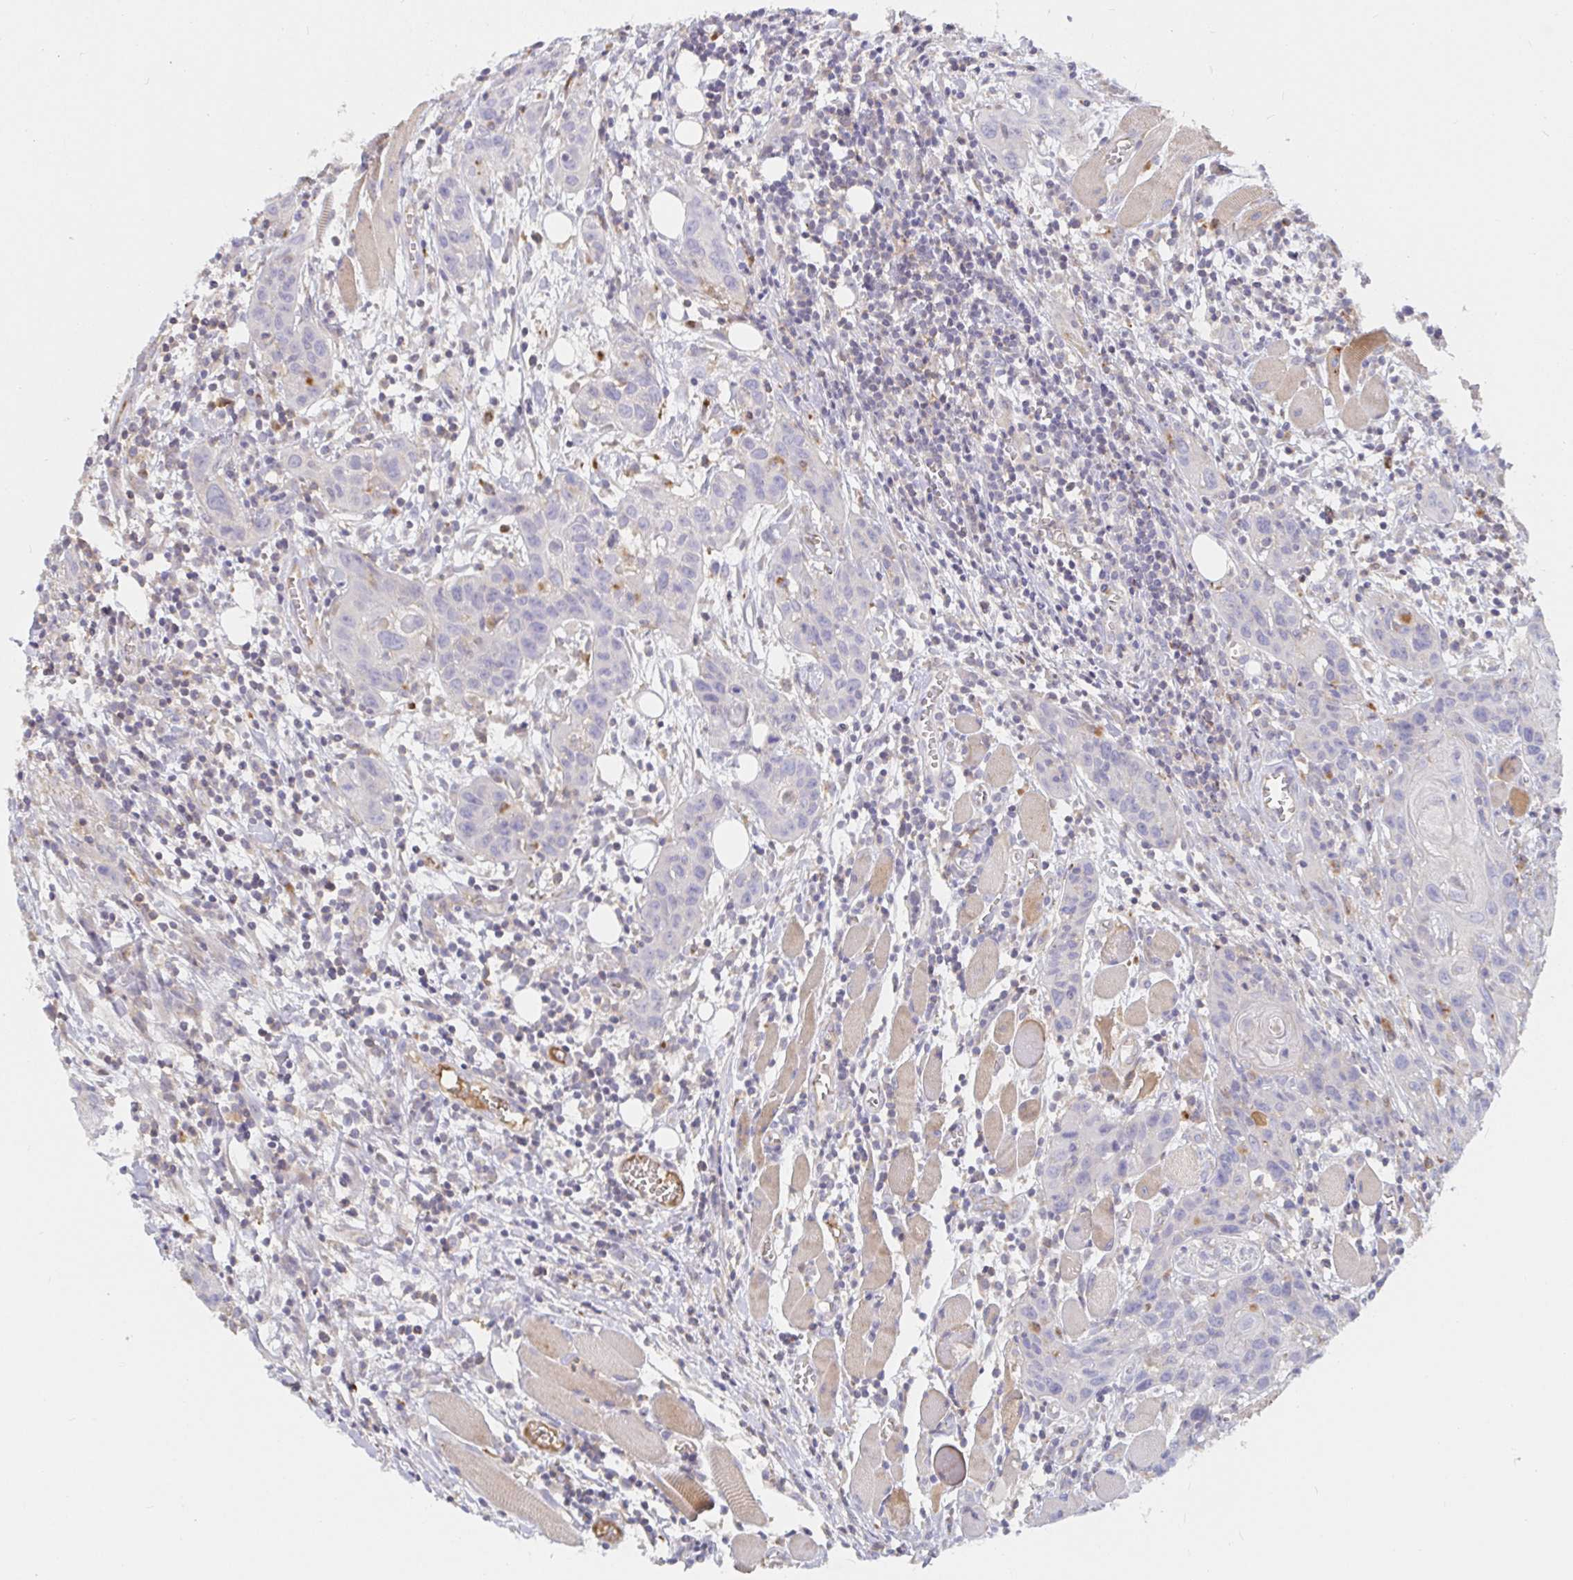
{"staining": {"intensity": "negative", "quantity": "none", "location": "none"}, "tissue": "head and neck cancer", "cell_type": "Tumor cells", "image_type": "cancer", "snomed": [{"axis": "morphology", "description": "Squamous cell carcinoma, NOS"}, {"axis": "topography", "description": "Oral tissue"}, {"axis": "topography", "description": "Head-Neck"}], "caption": "Immunohistochemistry (IHC) histopathology image of head and neck cancer stained for a protein (brown), which shows no positivity in tumor cells. (Brightfield microscopy of DAB (3,3'-diaminobenzidine) immunohistochemistry at high magnification).", "gene": "IRAK2", "patient": {"sex": "male", "age": 58}}